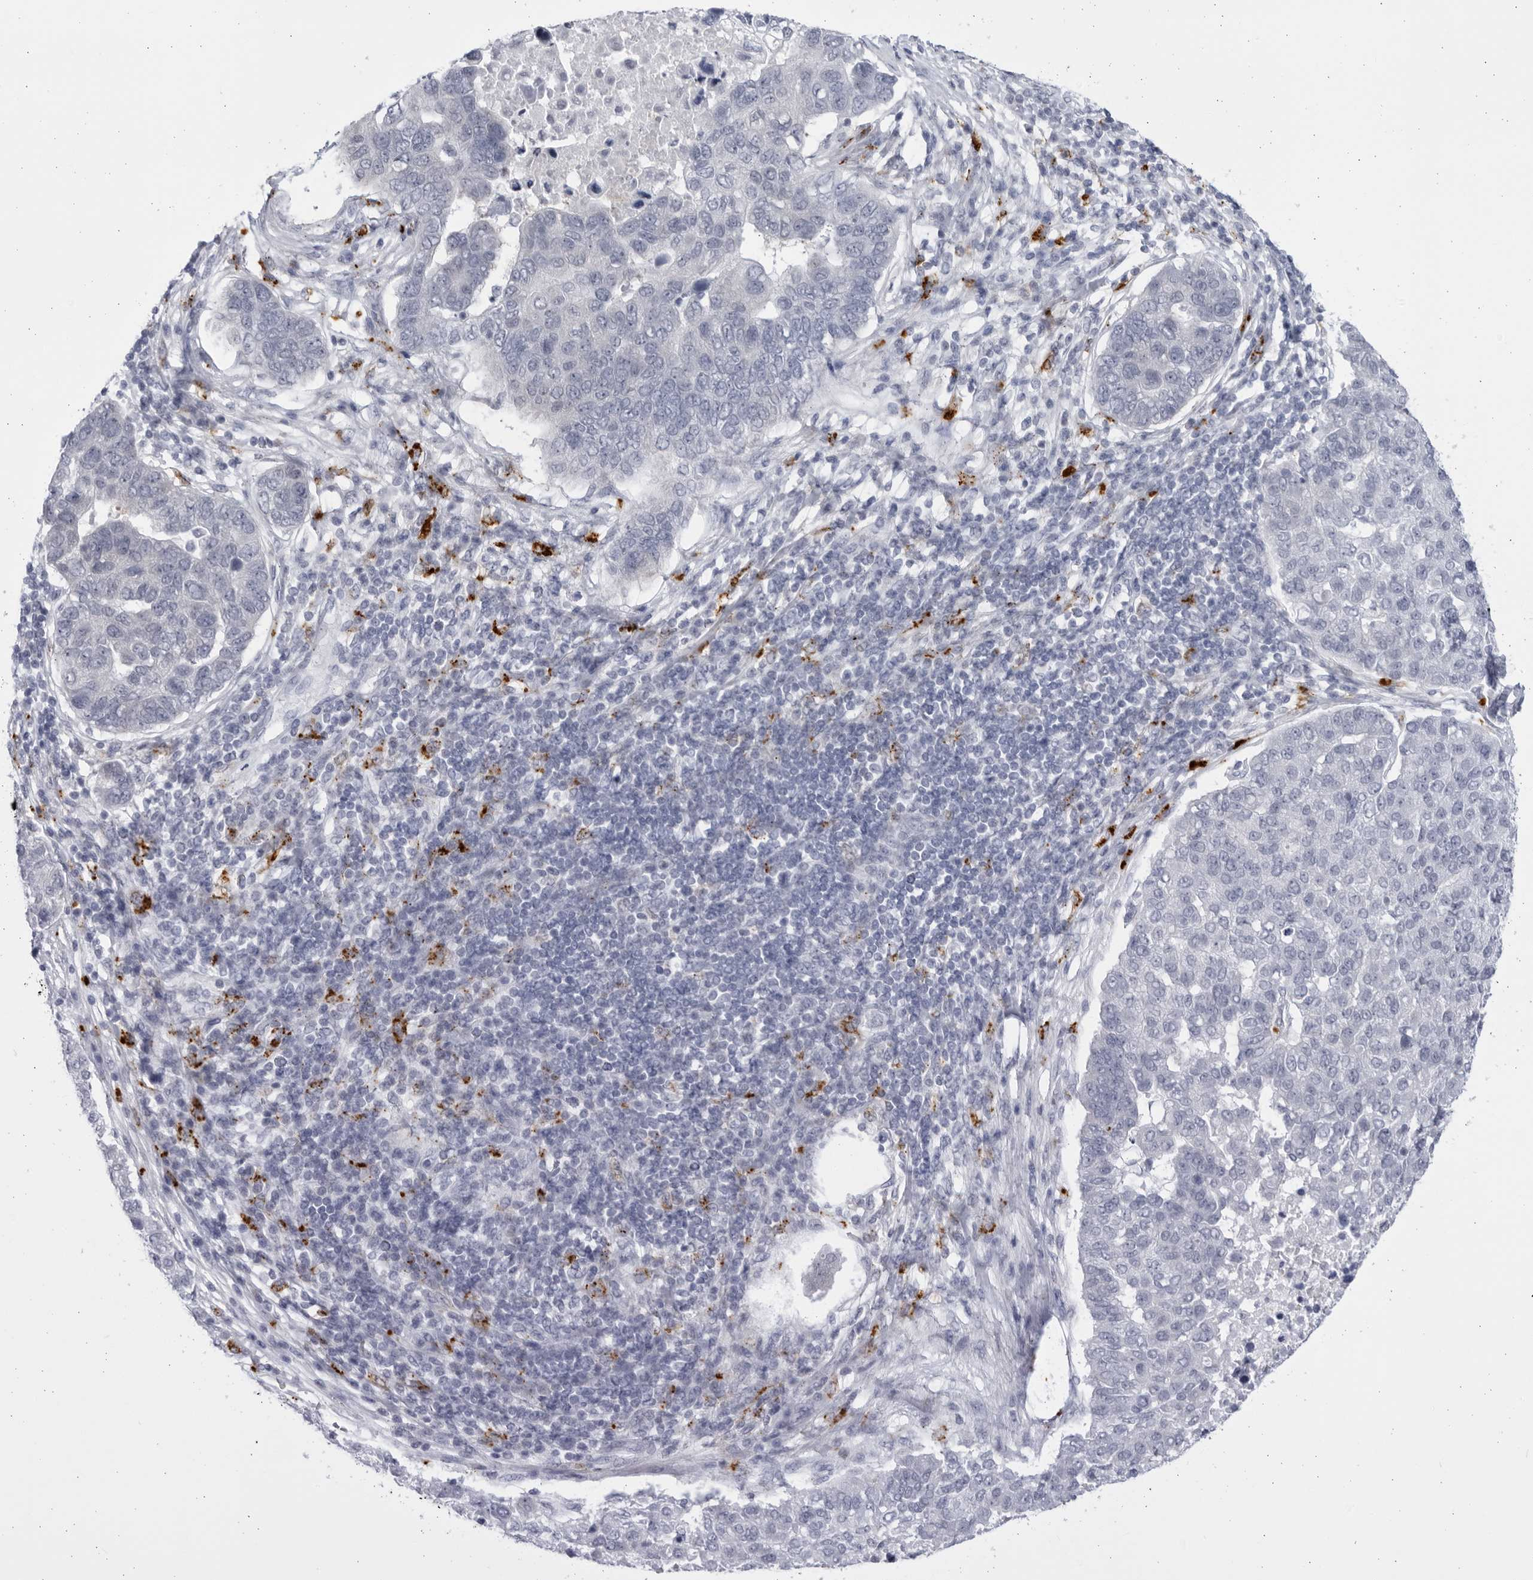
{"staining": {"intensity": "negative", "quantity": "none", "location": "none"}, "tissue": "pancreatic cancer", "cell_type": "Tumor cells", "image_type": "cancer", "snomed": [{"axis": "morphology", "description": "Adenocarcinoma, NOS"}, {"axis": "topography", "description": "Pancreas"}], "caption": "Immunohistochemical staining of pancreatic cancer reveals no significant positivity in tumor cells. (DAB immunohistochemistry (IHC) visualized using brightfield microscopy, high magnification).", "gene": "CCDC181", "patient": {"sex": "female", "age": 61}}